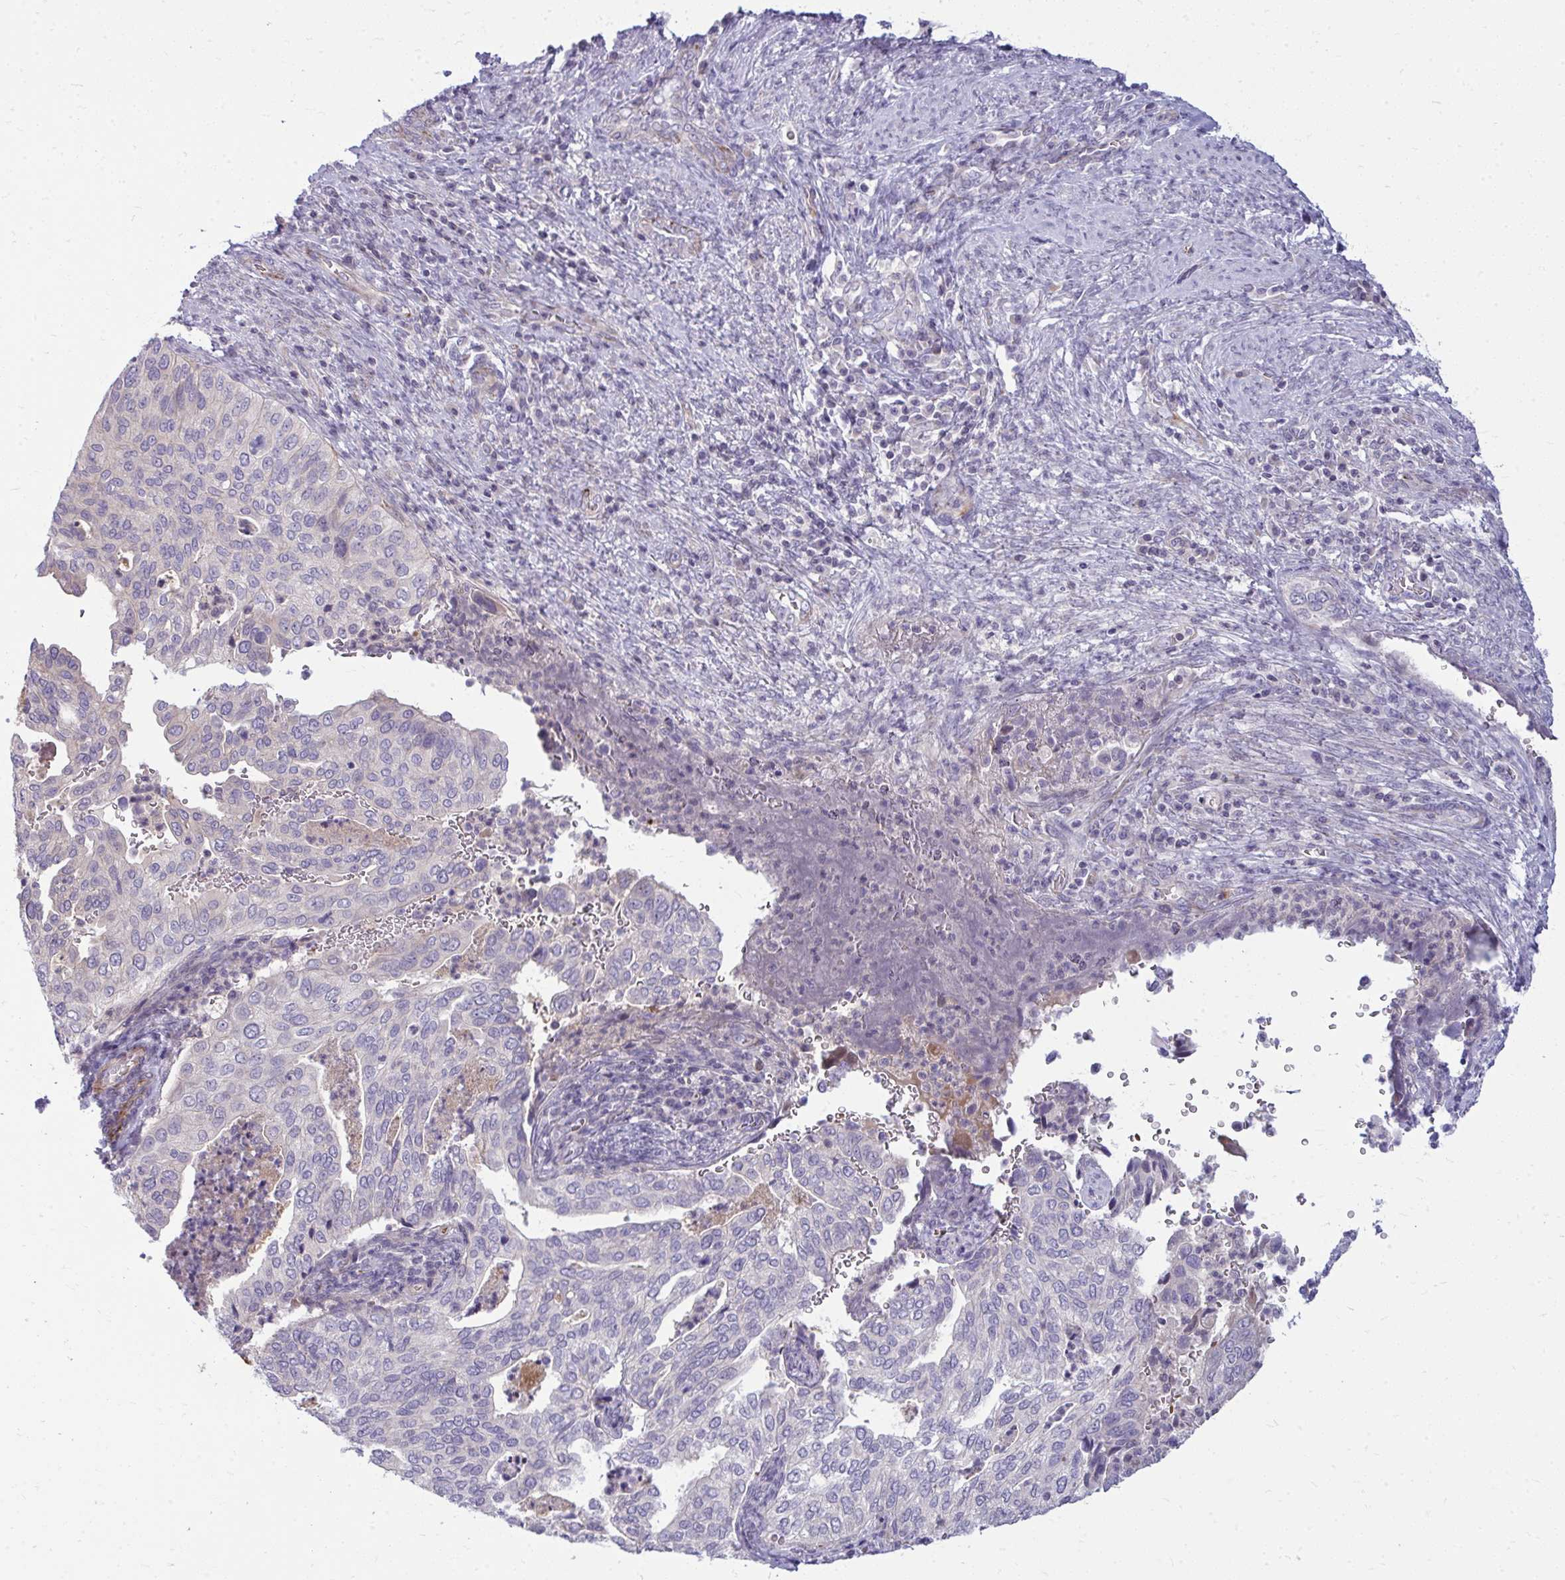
{"staining": {"intensity": "negative", "quantity": "none", "location": "none"}, "tissue": "cervical cancer", "cell_type": "Tumor cells", "image_type": "cancer", "snomed": [{"axis": "morphology", "description": "Squamous cell carcinoma, NOS"}, {"axis": "topography", "description": "Cervix"}], "caption": "The image exhibits no staining of tumor cells in cervical squamous cell carcinoma.", "gene": "SLC14A1", "patient": {"sex": "female", "age": 38}}